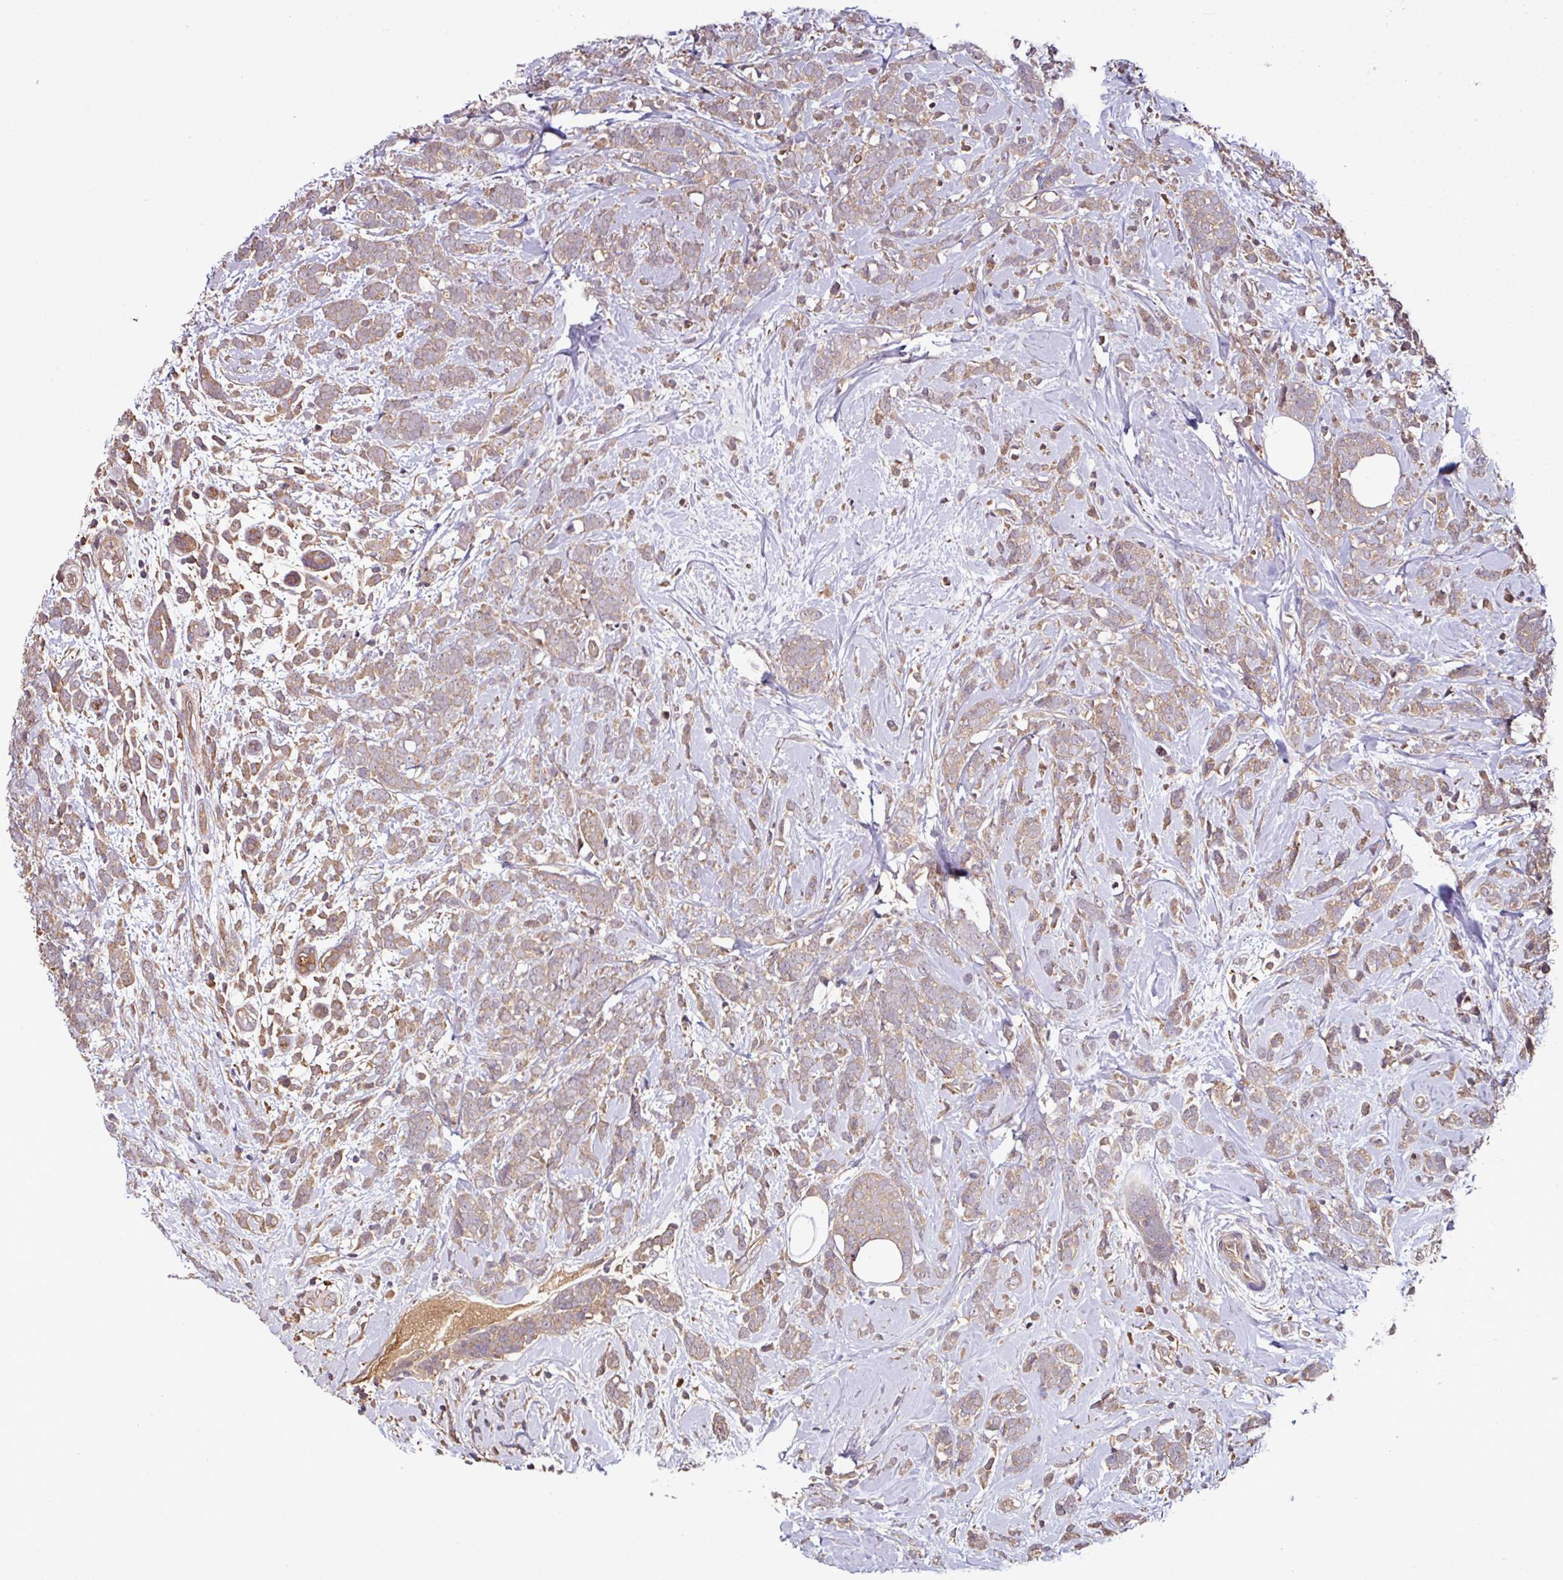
{"staining": {"intensity": "moderate", "quantity": ">75%", "location": "cytoplasmic/membranous"}, "tissue": "breast cancer", "cell_type": "Tumor cells", "image_type": "cancer", "snomed": [{"axis": "morphology", "description": "Lobular carcinoma"}, {"axis": "topography", "description": "Breast"}], "caption": "A medium amount of moderate cytoplasmic/membranous staining is appreciated in approximately >75% of tumor cells in breast lobular carcinoma tissue.", "gene": "GNPDA1", "patient": {"sex": "female", "age": 58}}